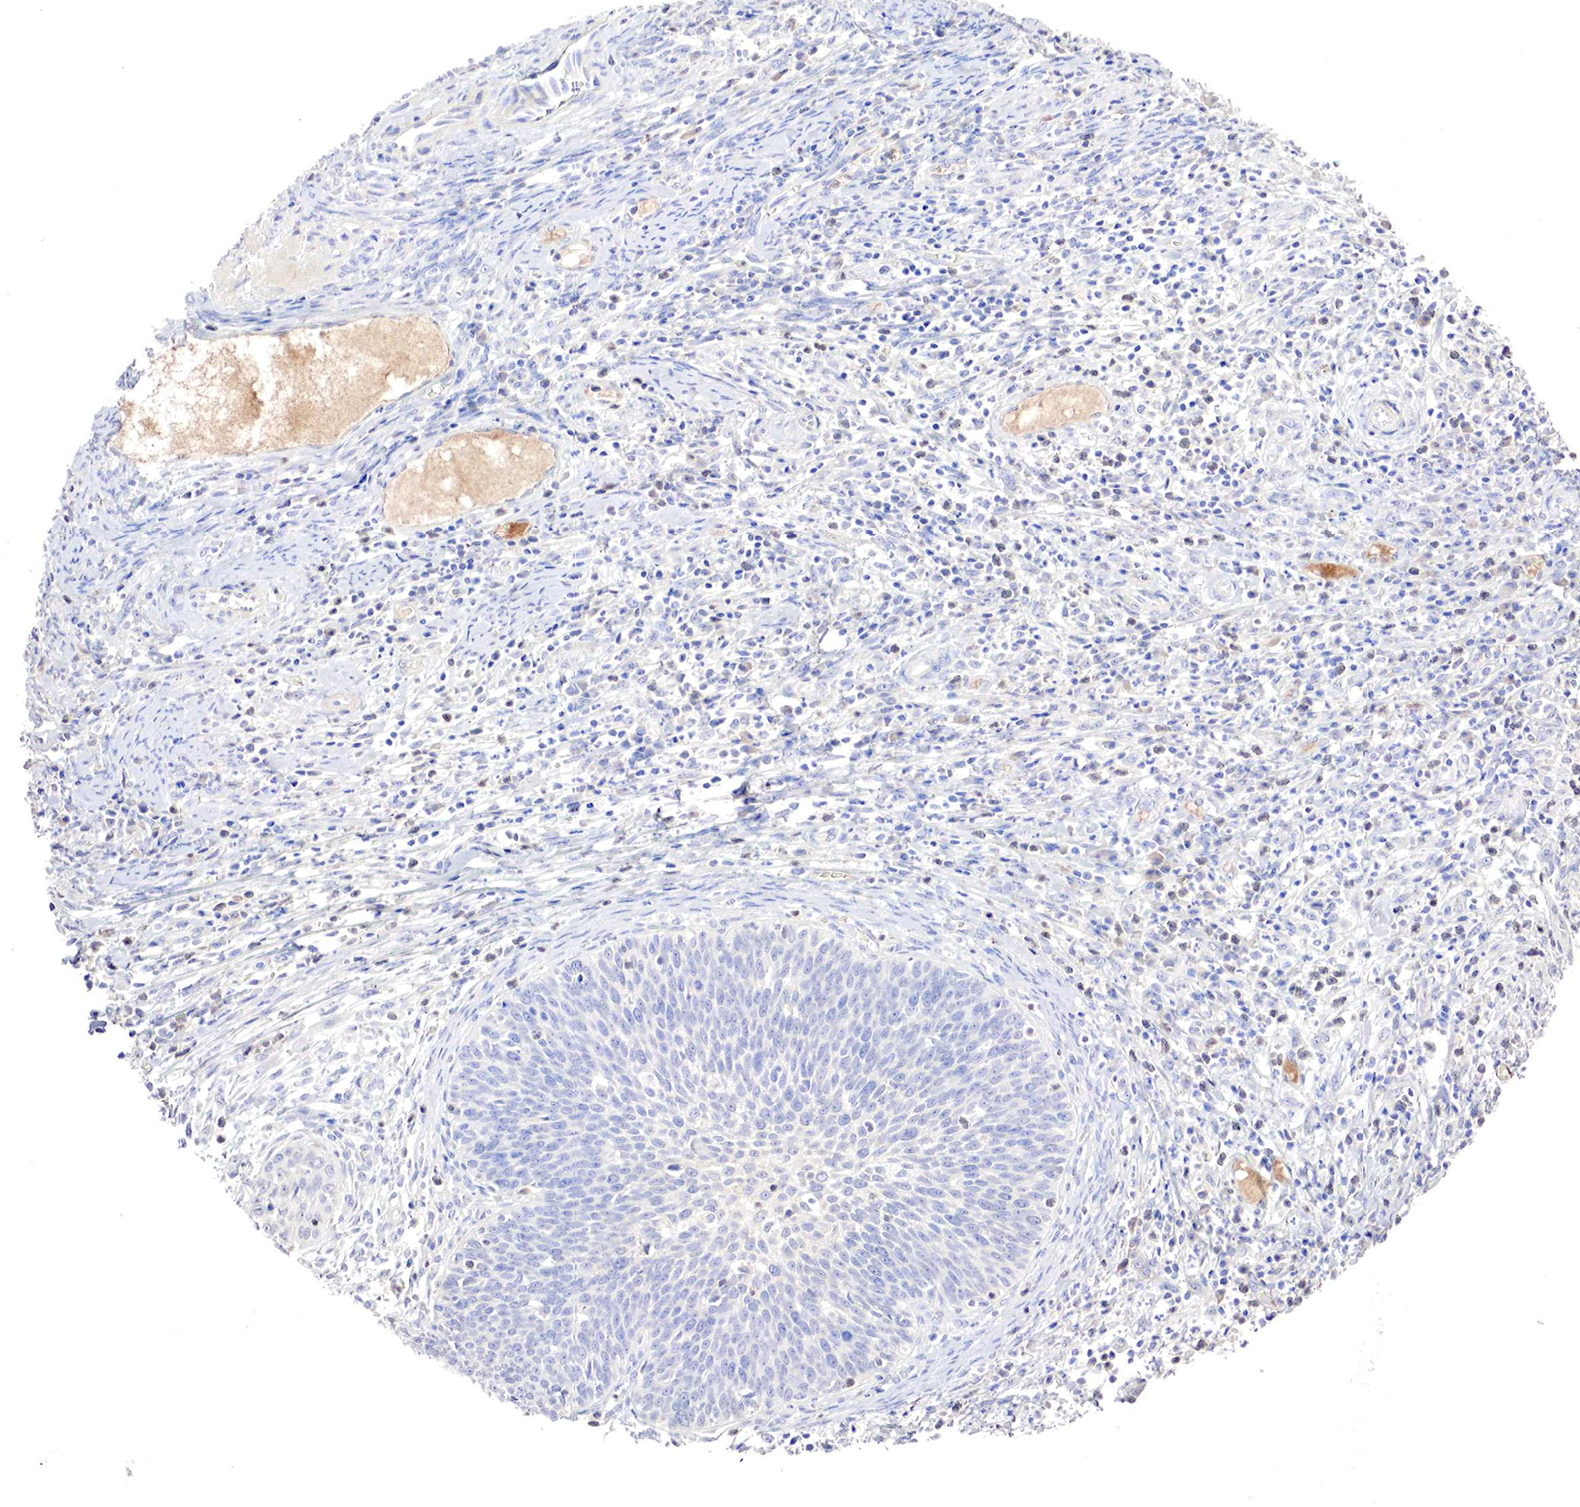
{"staining": {"intensity": "negative", "quantity": "none", "location": "none"}, "tissue": "cervical cancer", "cell_type": "Tumor cells", "image_type": "cancer", "snomed": [{"axis": "morphology", "description": "Squamous cell carcinoma, NOS"}, {"axis": "topography", "description": "Cervix"}], "caption": "Immunohistochemistry (IHC) image of neoplastic tissue: cervical cancer (squamous cell carcinoma) stained with DAB demonstrates no significant protein staining in tumor cells. The staining is performed using DAB (3,3'-diaminobenzidine) brown chromogen with nuclei counter-stained in using hematoxylin.", "gene": "GATA1", "patient": {"sex": "female", "age": 41}}